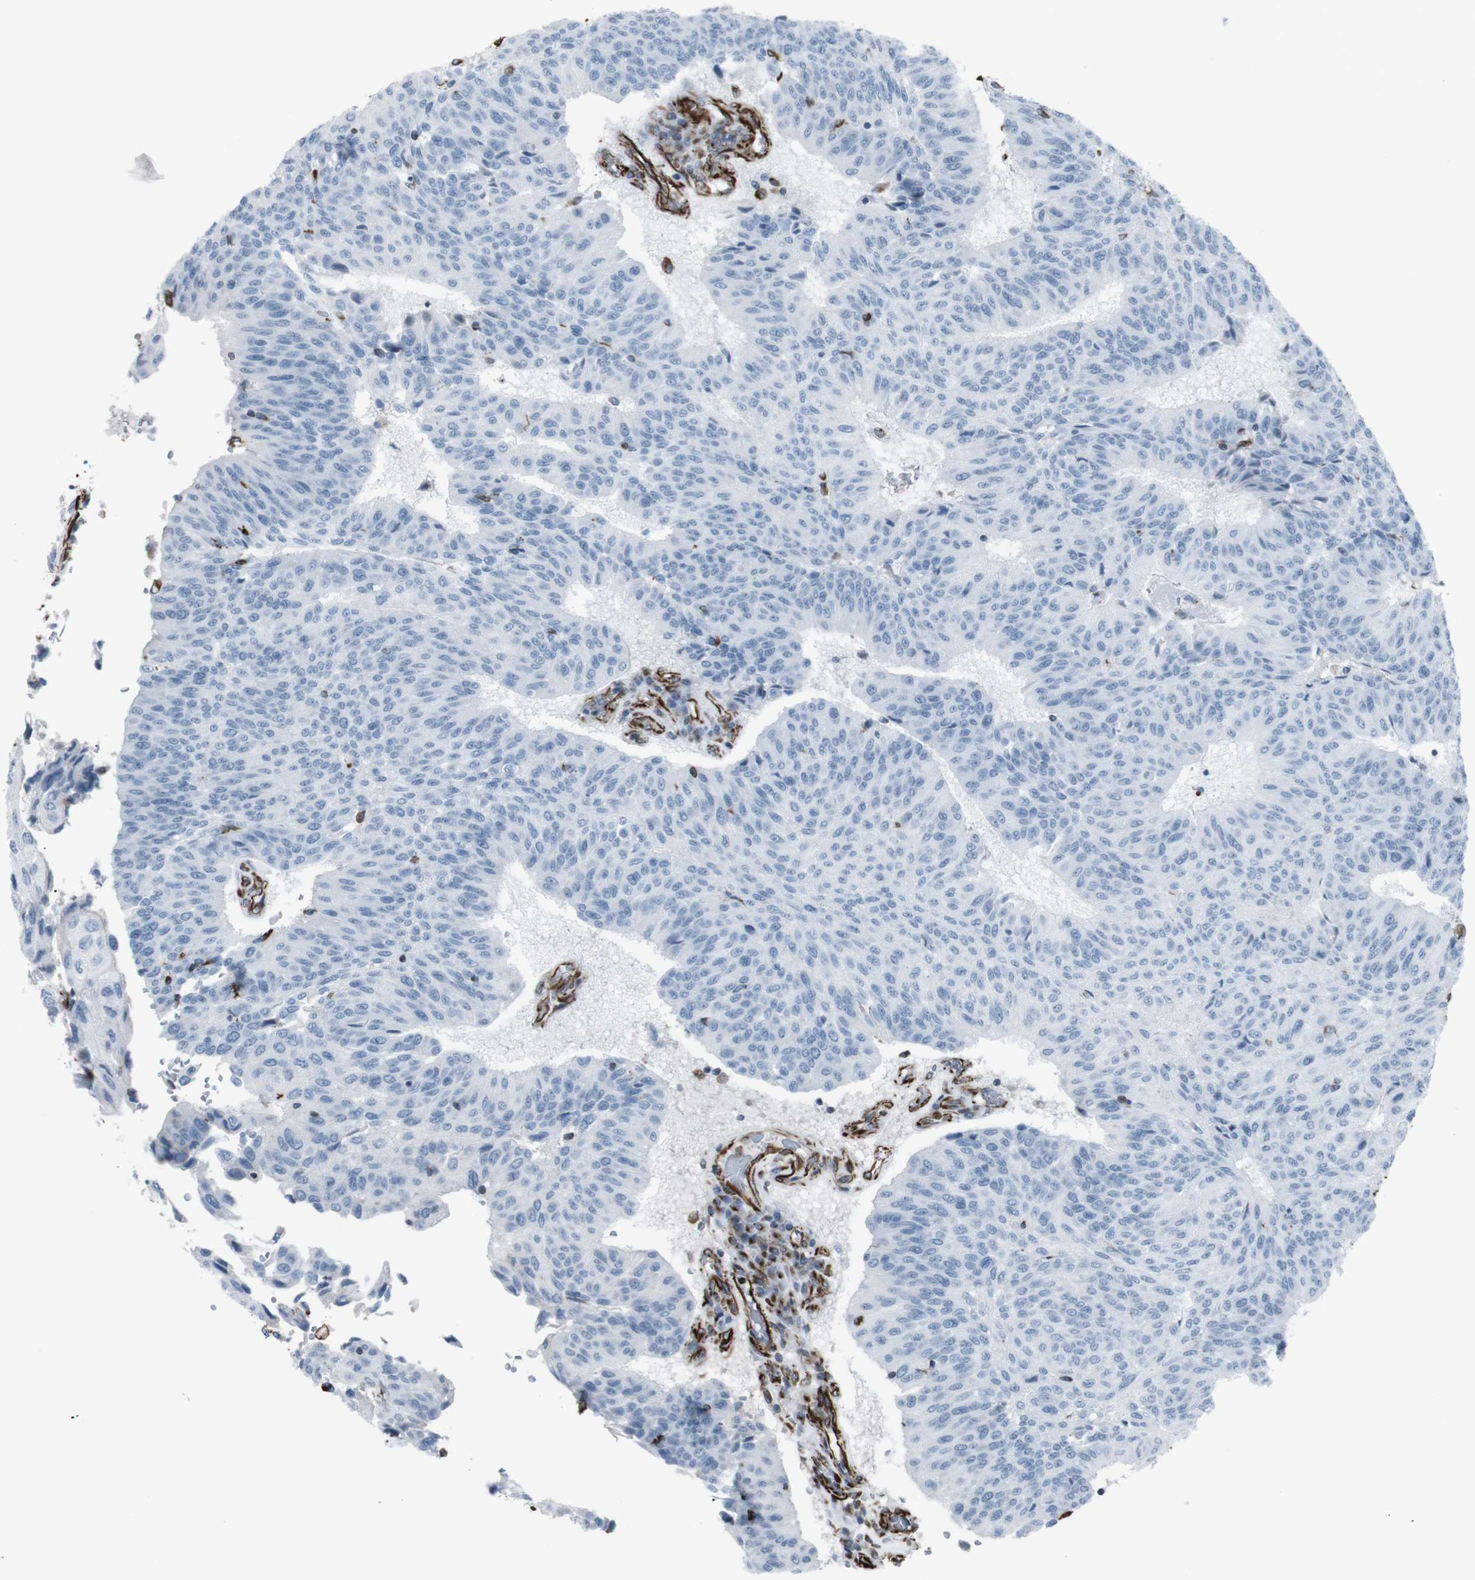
{"staining": {"intensity": "negative", "quantity": "none", "location": "none"}, "tissue": "urothelial cancer", "cell_type": "Tumor cells", "image_type": "cancer", "snomed": [{"axis": "morphology", "description": "Urothelial carcinoma, High grade"}, {"axis": "topography", "description": "Urinary bladder"}], "caption": "Image shows no significant protein positivity in tumor cells of urothelial cancer.", "gene": "ZDHHC6", "patient": {"sex": "male", "age": 66}}